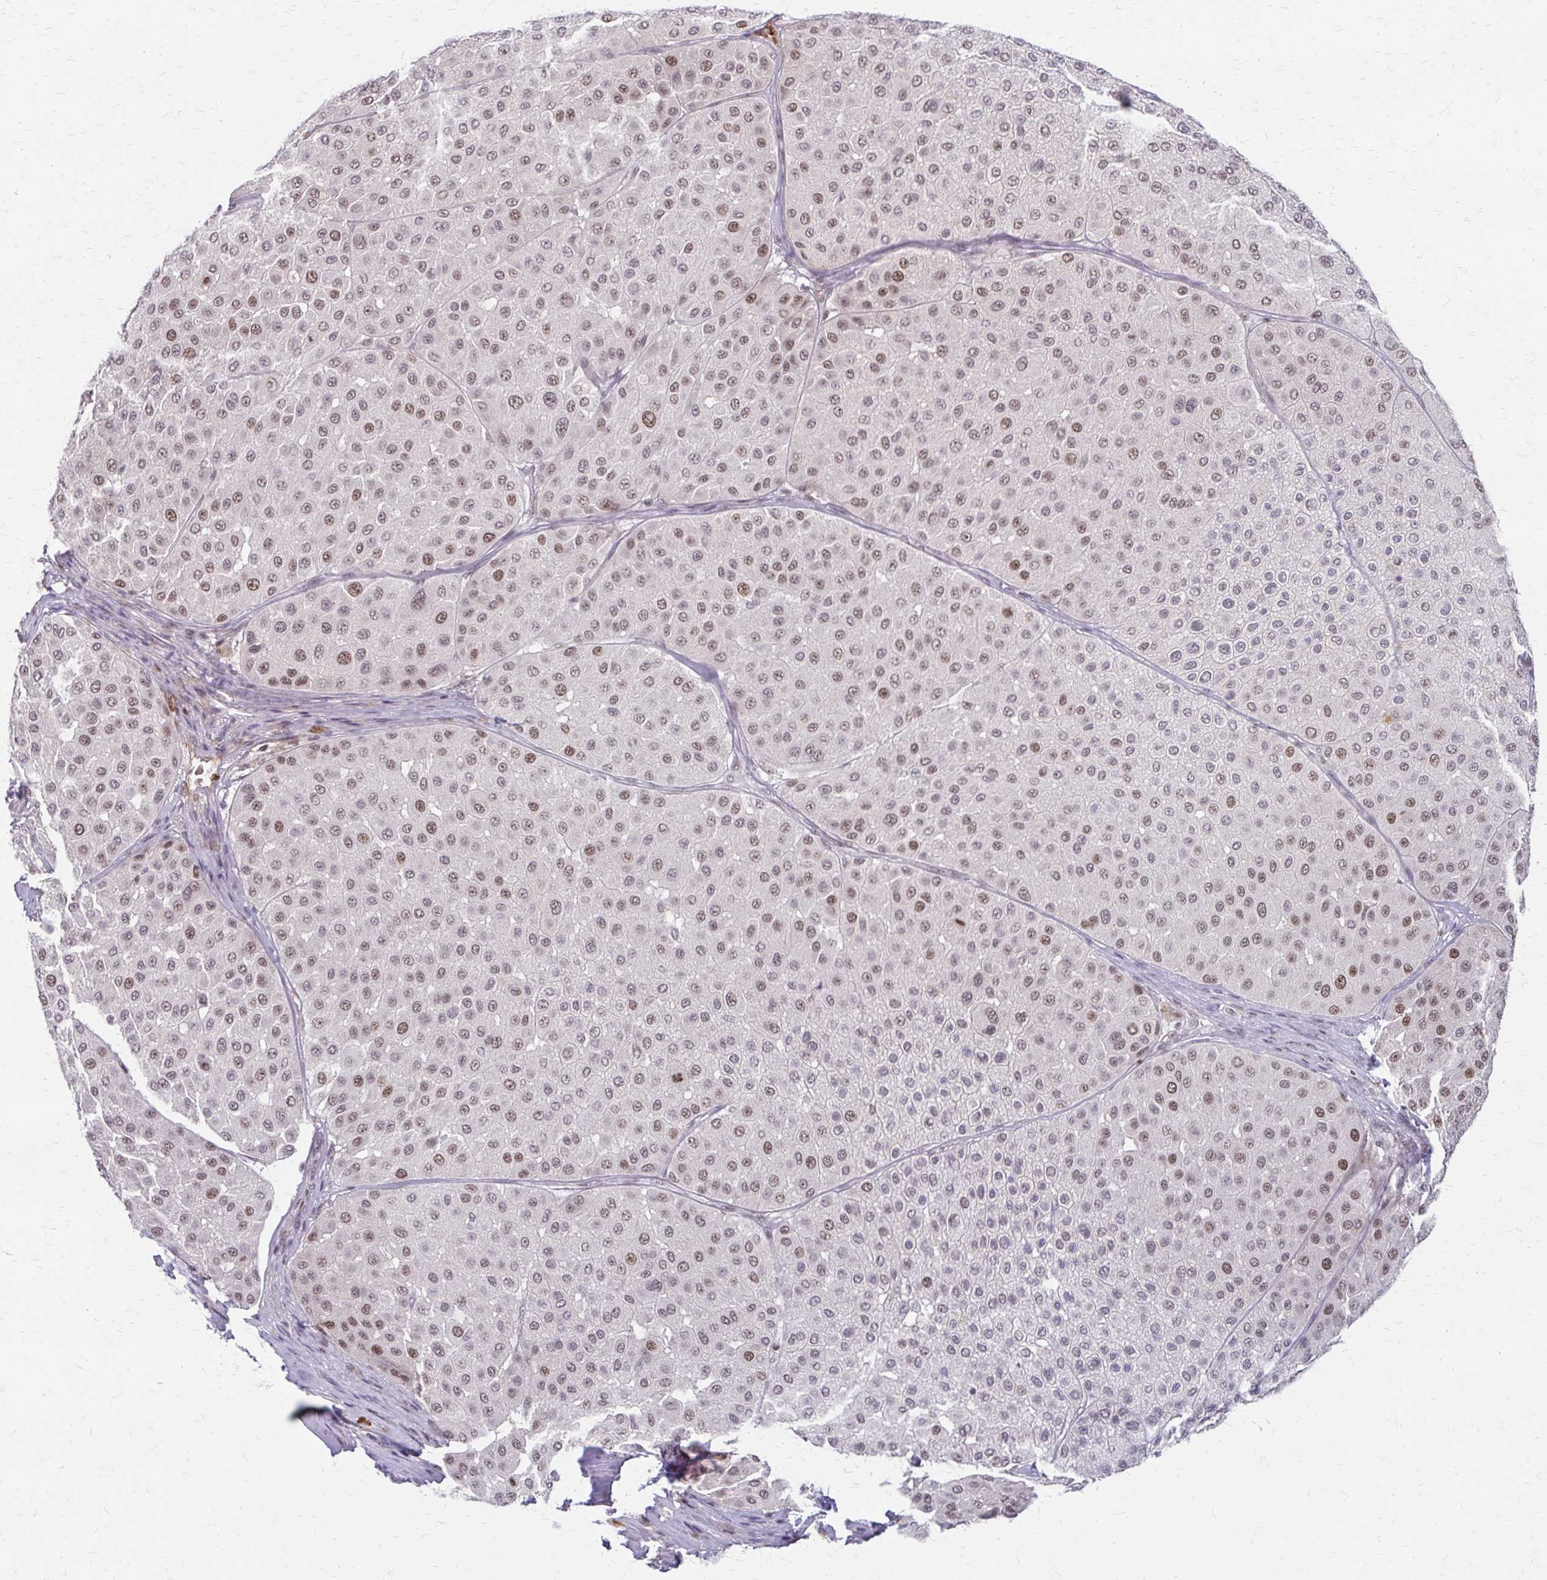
{"staining": {"intensity": "moderate", "quantity": ">75%", "location": "nuclear"}, "tissue": "melanoma", "cell_type": "Tumor cells", "image_type": "cancer", "snomed": [{"axis": "morphology", "description": "Malignant melanoma, Metastatic site"}, {"axis": "topography", "description": "Smooth muscle"}], "caption": "Protein expression analysis of human malignant melanoma (metastatic site) reveals moderate nuclear positivity in approximately >75% of tumor cells.", "gene": "EED", "patient": {"sex": "male", "age": 41}}